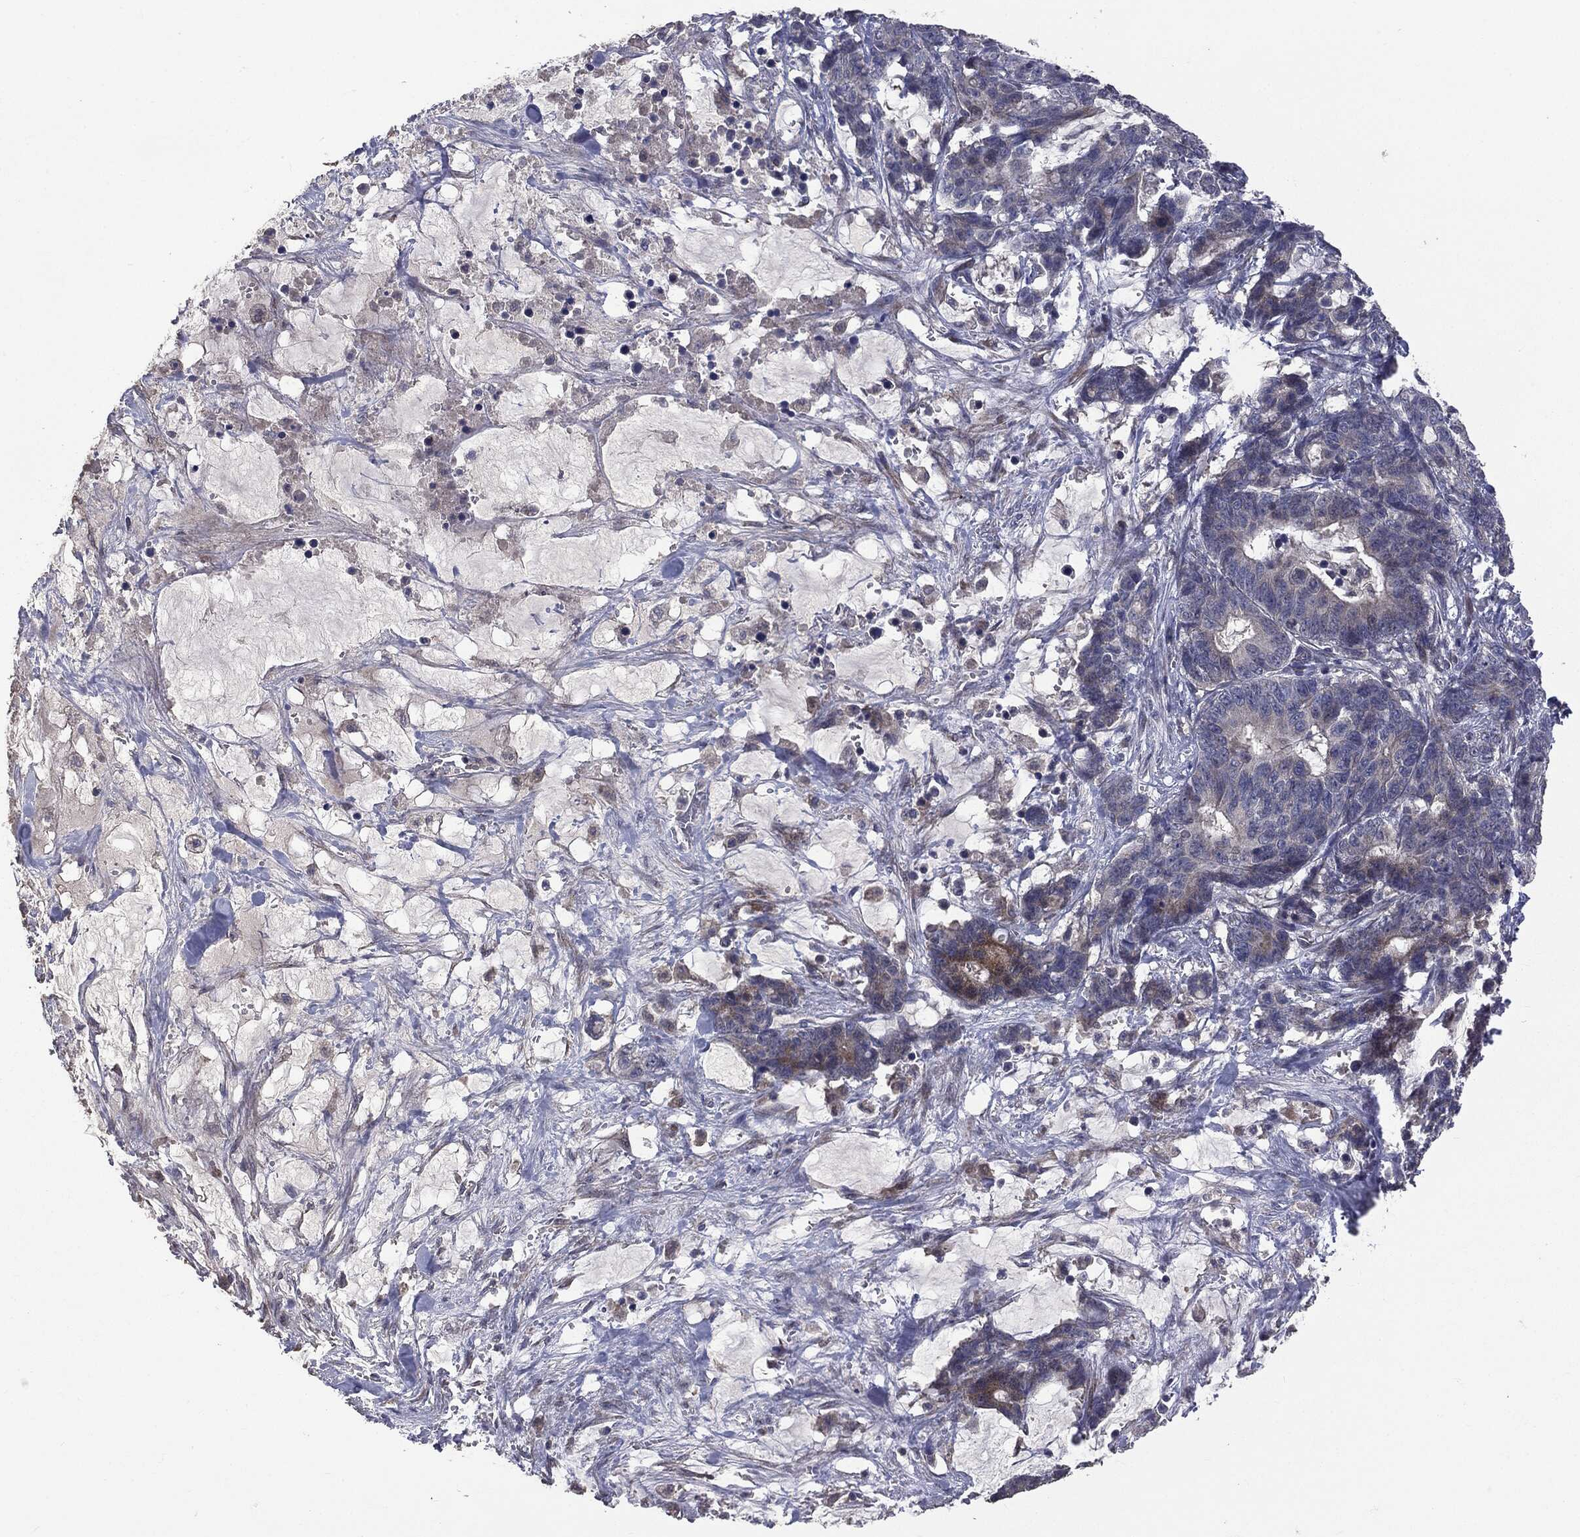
{"staining": {"intensity": "moderate", "quantity": "<25%", "location": "cytoplasmic/membranous"}, "tissue": "stomach cancer", "cell_type": "Tumor cells", "image_type": "cancer", "snomed": [{"axis": "morphology", "description": "Normal tissue, NOS"}, {"axis": "morphology", "description": "Adenocarcinoma, NOS"}, {"axis": "topography", "description": "Stomach"}], "caption": "Immunohistochemical staining of stomach adenocarcinoma reveals moderate cytoplasmic/membranous protein positivity in approximately <25% of tumor cells.", "gene": "MTOR", "patient": {"sex": "female", "age": 64}}